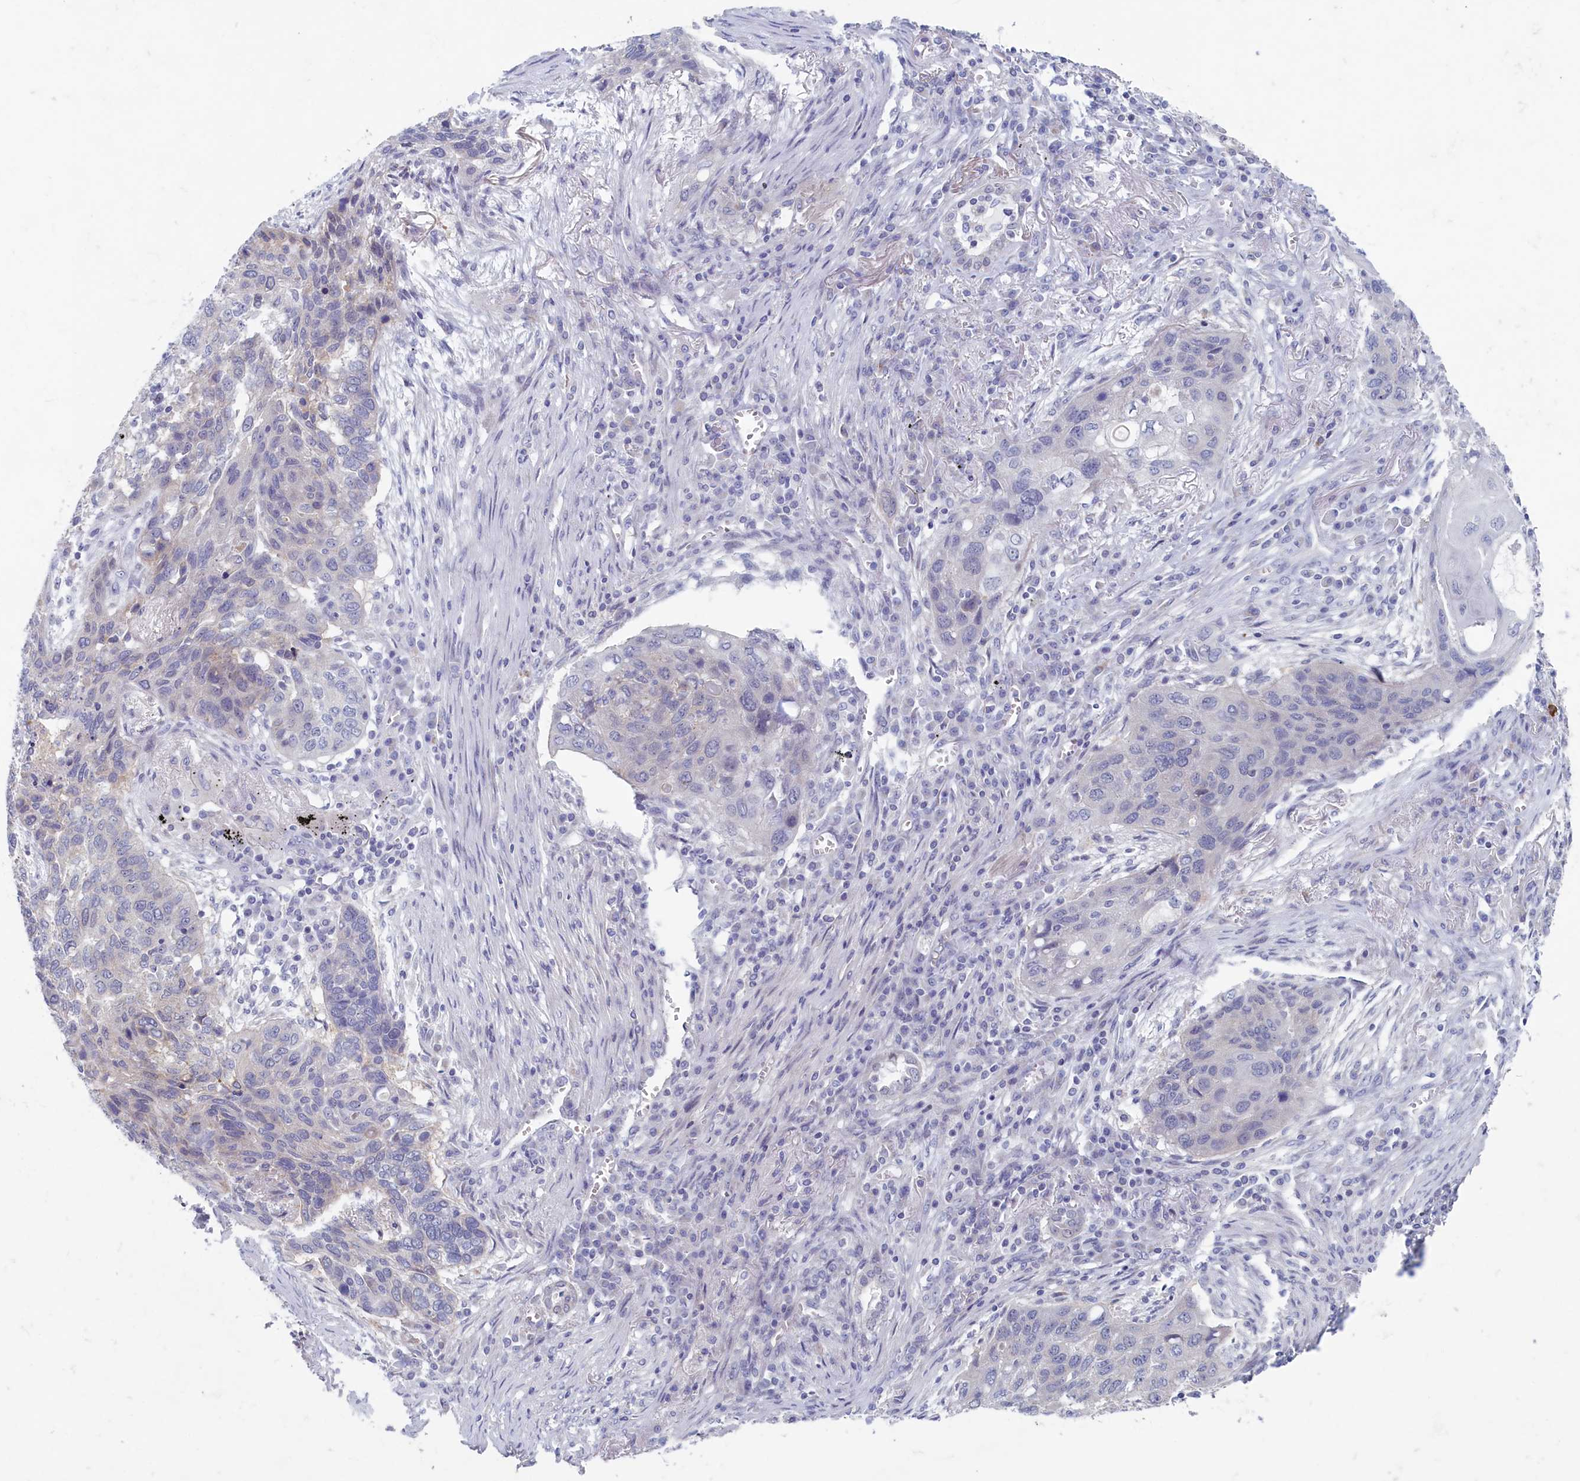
{"staining": {"intensity": "negative", "quantity": "none", "location": "none"}, "tissue": "lung cancer", "cell_type": "Tumor cells", "image_type": "cancer", "snomed": [{"axis": "morphology", "description": "Squamous cell carcinoma, NOS"}, {"axis": "topography", "description": "Lung"}], "caption": "This photomicrograph is of squamous cell carcinoma (lung) stained with immunohistochemistry to label a protein in brown with the nuclei are counter-stained blue. There is no positivity in tumor cells.", "gene": "WDR76", "patient": {"sex": "female", "age": 63}}